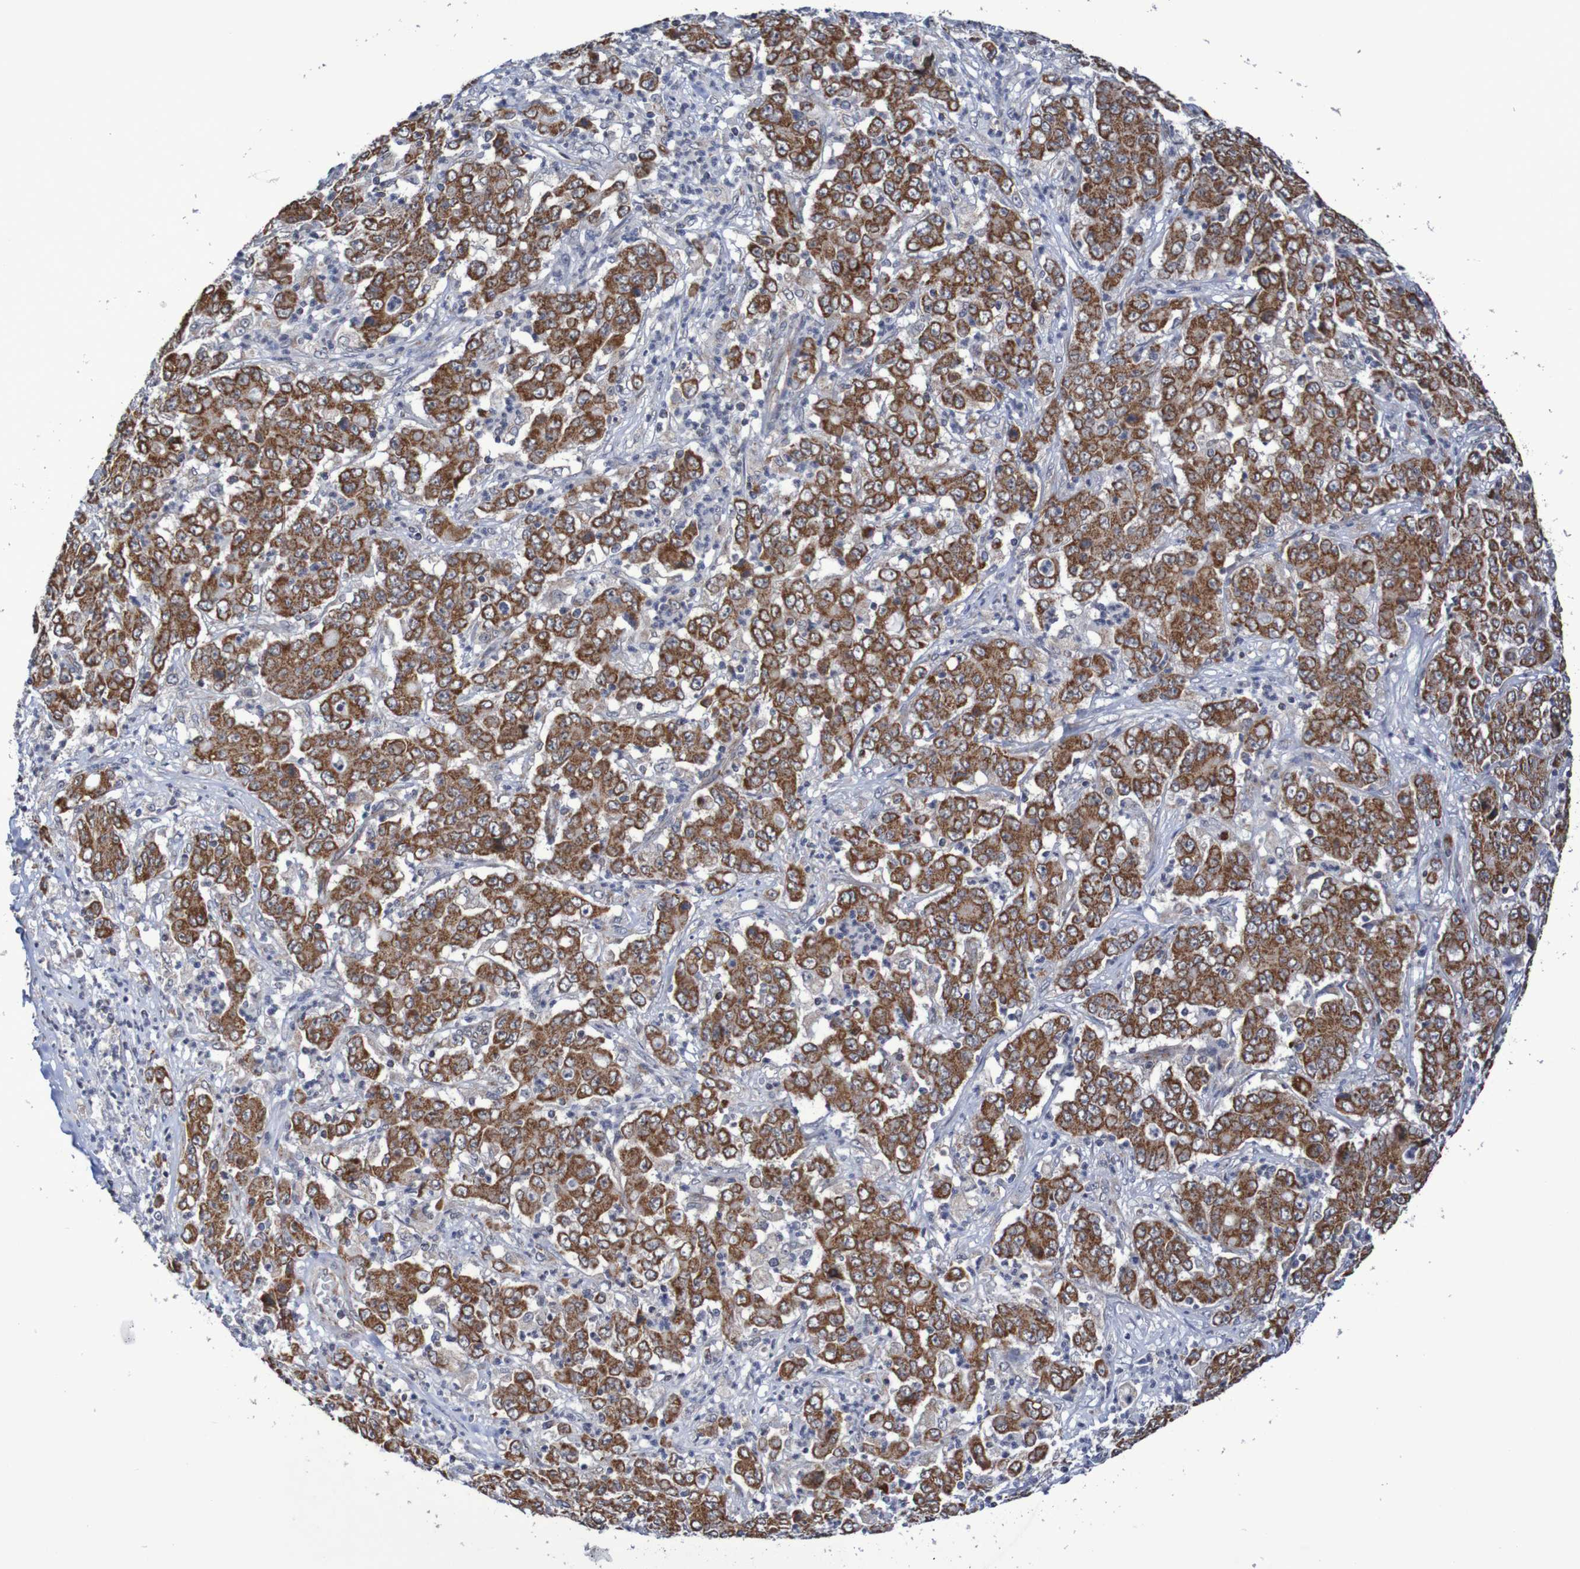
{"staining": {"intensity": "strong", "quantity": ">75%", "location": "cytoplasmic/membranous"}, "tissue": "stomach cancer", "cell_type": "Tumor cells", "image_type": "cancer", "snomed": [{"axis": "morphology", "description": "Adenocarcinoma, NOS"}, {"axis": "topography", "description": "Stomach, lower"}], "caption": "A brown stain labels strong cytoplasmic/membranous positivity of a protein in human stomach adenocarcinoma tumor cells.", "gene": "DVL1", "patient": {"sex": "female", "age": 71}}